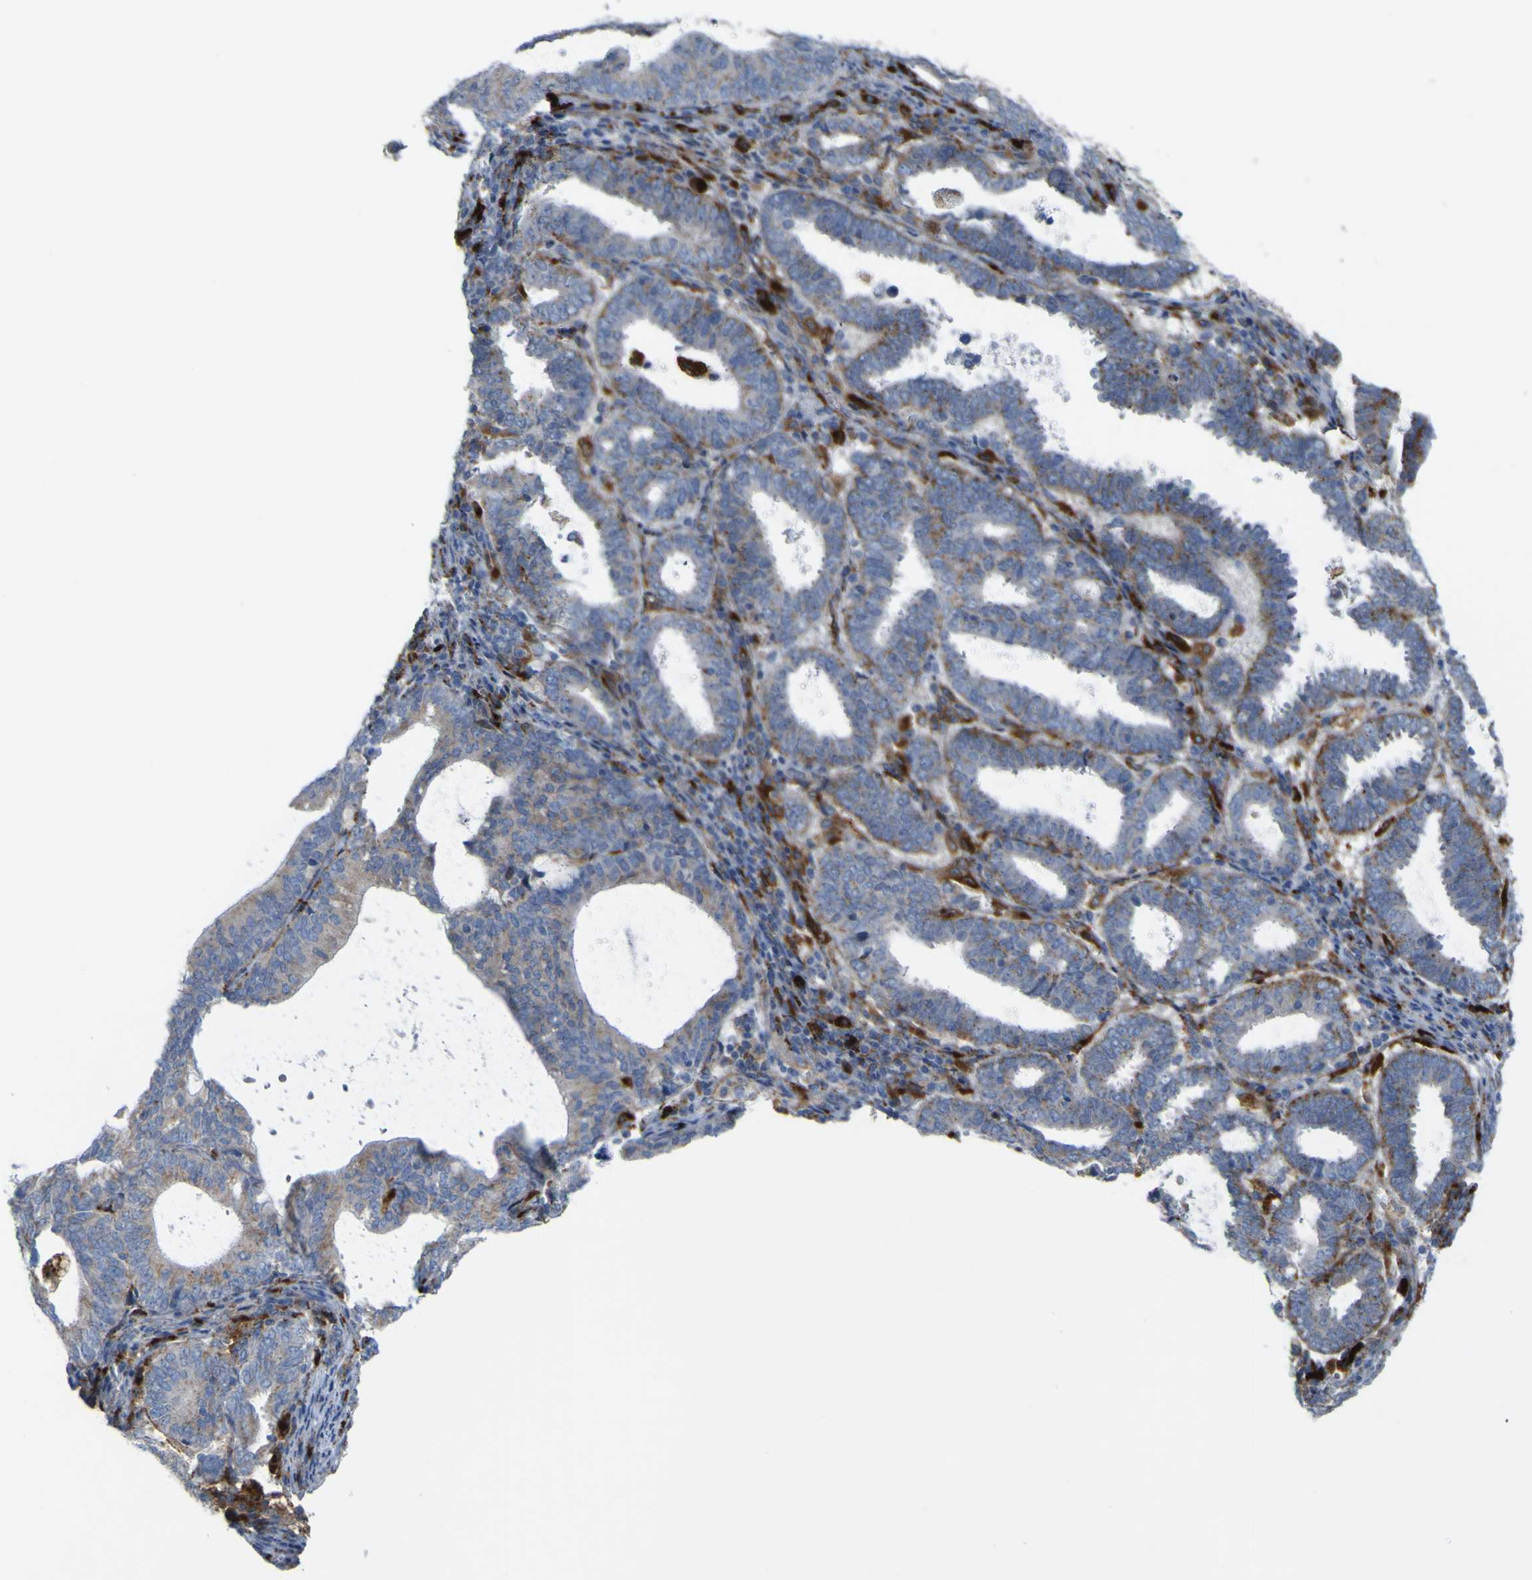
{"staining": {"intensity": "moderate", "quantity": "25%-75%", "location": "cytoplasmic/membranous"}, "tissue": "endometrial cancer", "cell_type": "Tumor cells", "image_type": "cancer", "snomed": [{"axis": "morphology", "description": "Adenocarcinoma, NOS"}, {"axis": "topography", "description": "Uterus"}], "caption": "Immunohistochemical staining of human endometrial cancer demonstrates medium levels of moderate cytoplasmic/membranous protein expression in approximately 25%-75% of tumor cells. (DAB (3,3'-diaminobenzidine) = brown stain, brightfield microscopy at high magnification).", "gene": "PLD3", "patient": {"sex": "female", "age": 83}}